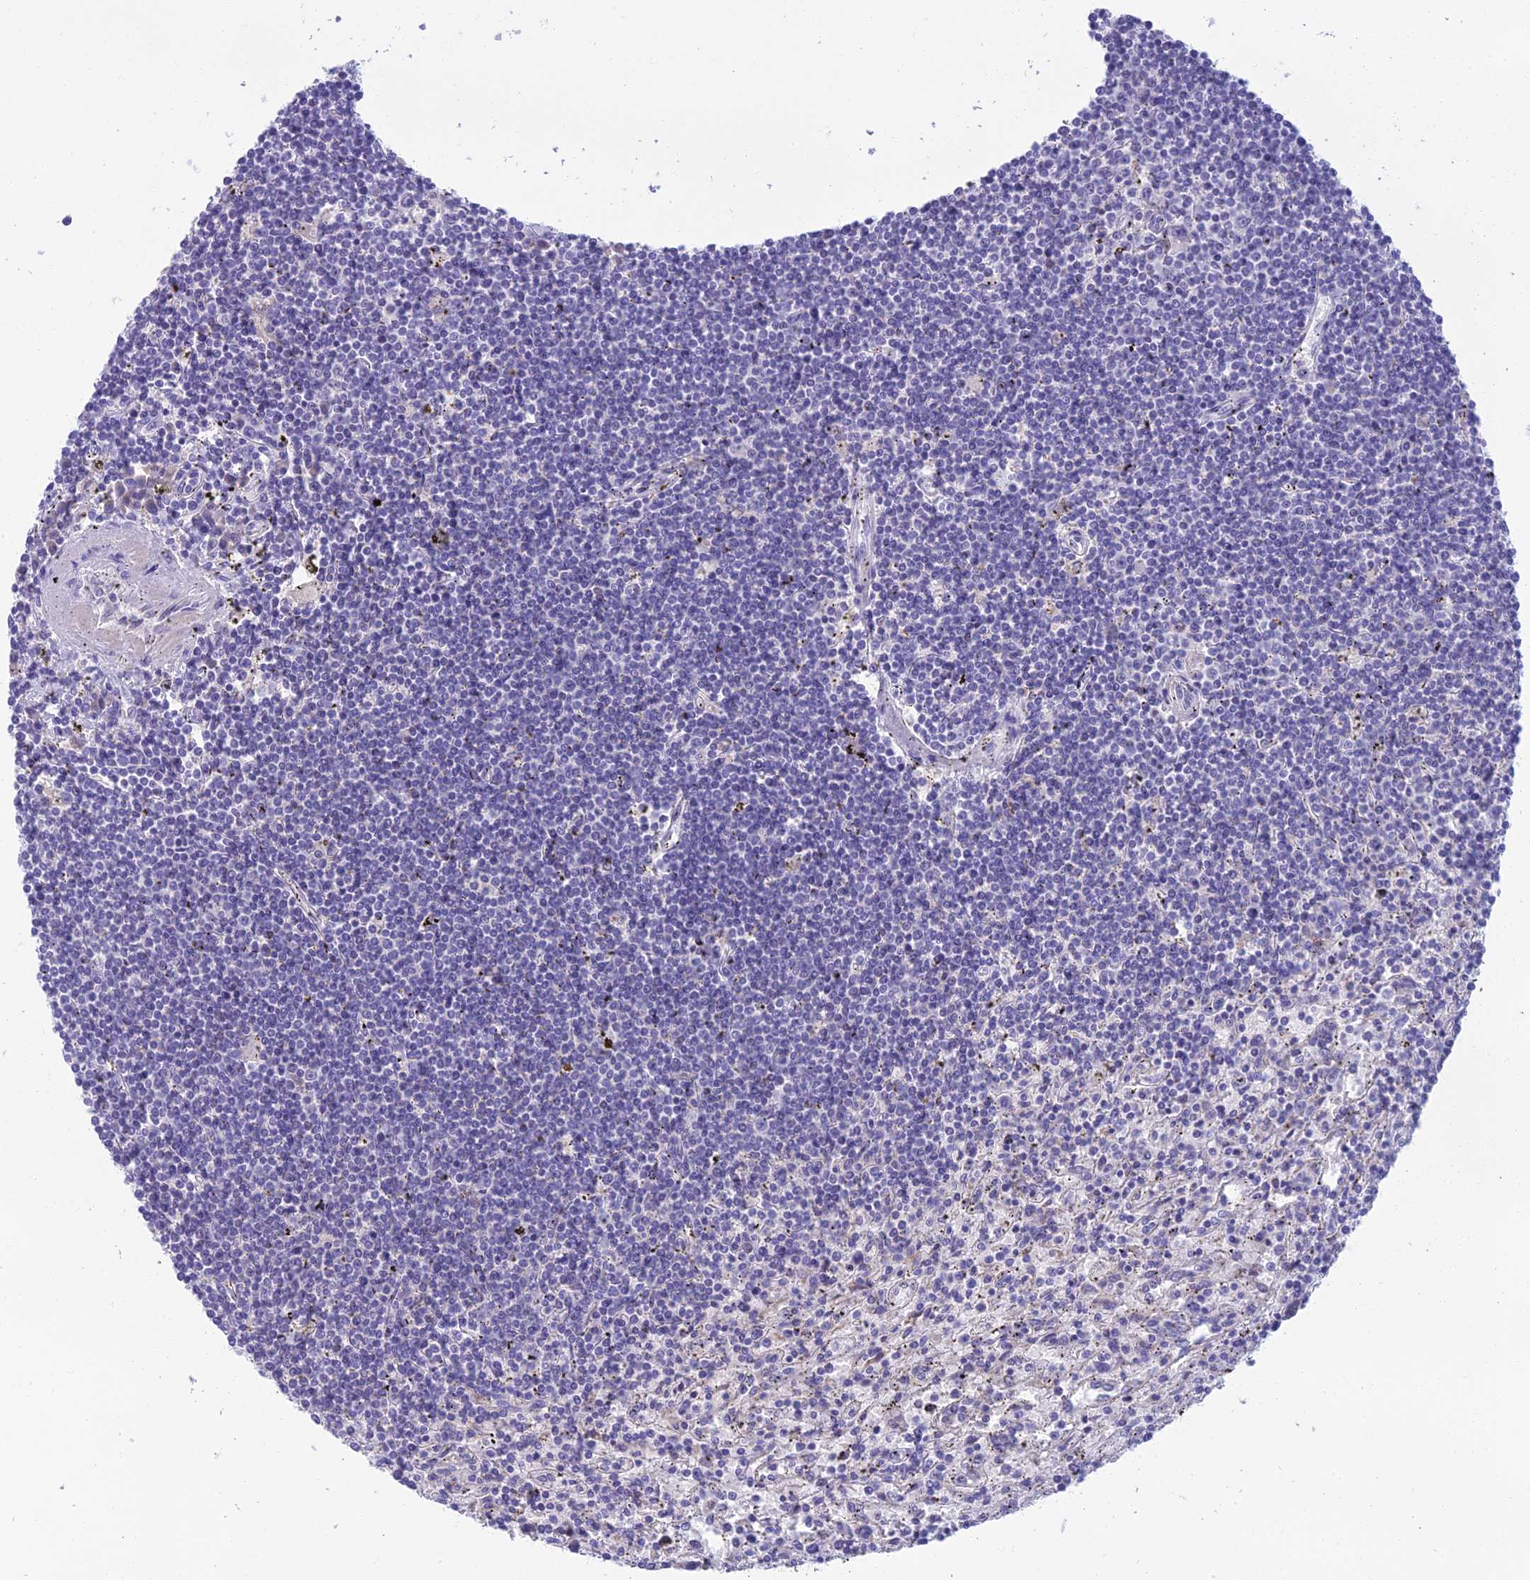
{"staining": {"intensity": "negative", "quantity": "none", "location": "none"}, "tissue": "lymphoma", "cell_type": "Tumor cells", "image_type": "cancer", "snomed": [{"axis": "morphology", "description": "Malignant lymphoma, non-Hodgkin's type, Low grade"}, {"axis": "topography", "description": "Spleen"}], "caption": "Lymphoma stained for a protein using IHC demonstrates no expression tumor cells.", "gene": "SPTLC3", "patient": {"sex": "male", "age": 76}}